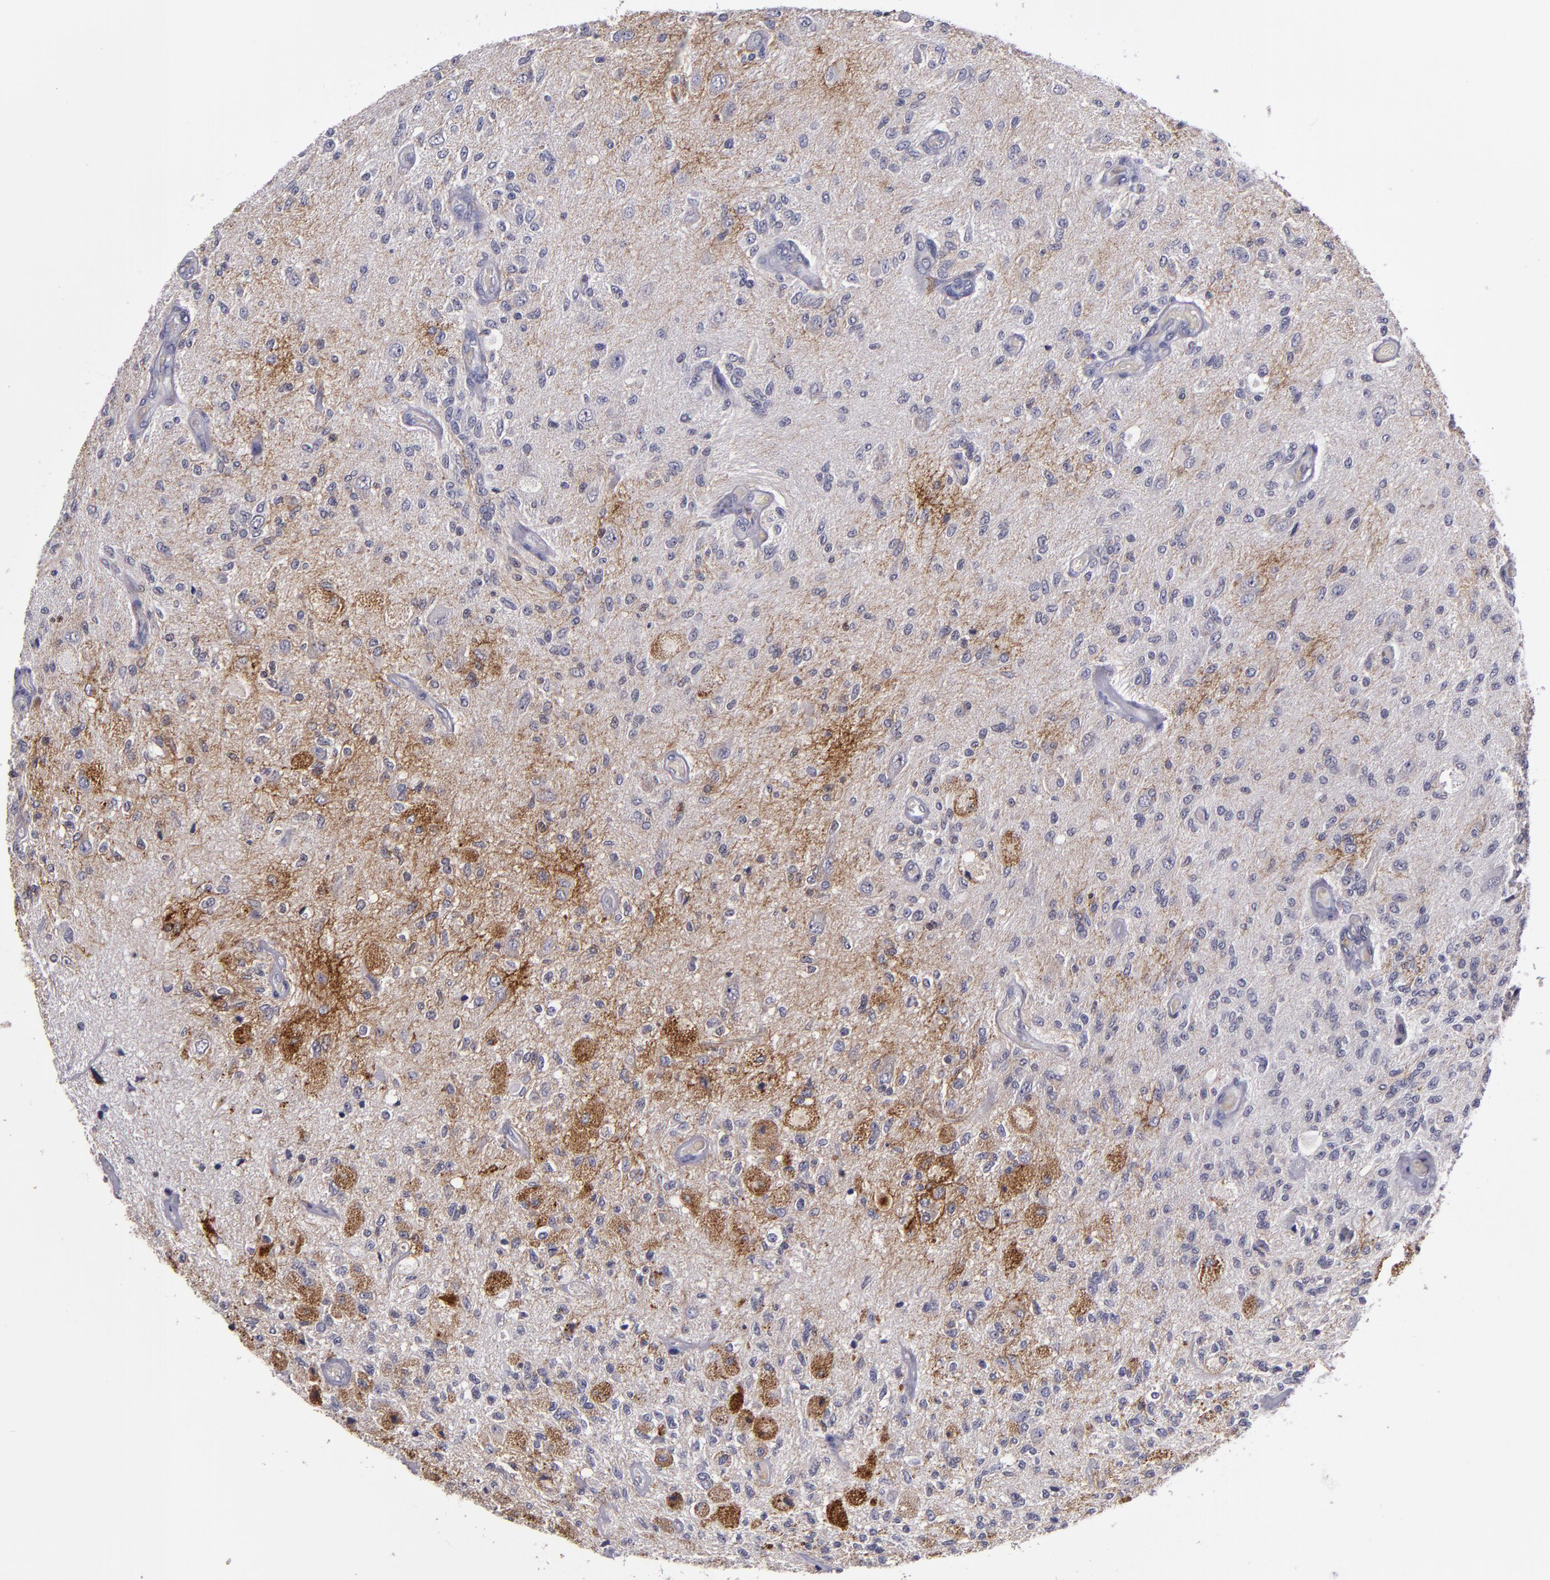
{"staining": {"intensity": "strong", "quantity": "25%-75%", "location": "cytoplasmic/membranous"}, "tissue": "glioma", "cell_type": "Tumor cells", "image_type": "cancer", "snomed": [{"axis": "morphology", "description": "Normal tissue, NOS"}, {"axis": "morphology", "description": "Glioma, malignant, High grade"}, {"axis": "topography", "description": "Cerebral cortex"}], "caption": "IHC of glioma exhibits high levels of strong cytoplasmic/membranous positivity in about 25%-75% of tumor cells. (brown staining indicates protein expression, while blue staining denotes nuclei).", "gene": "MFGE8", "patient": {"sex": "male", "age": 77}}